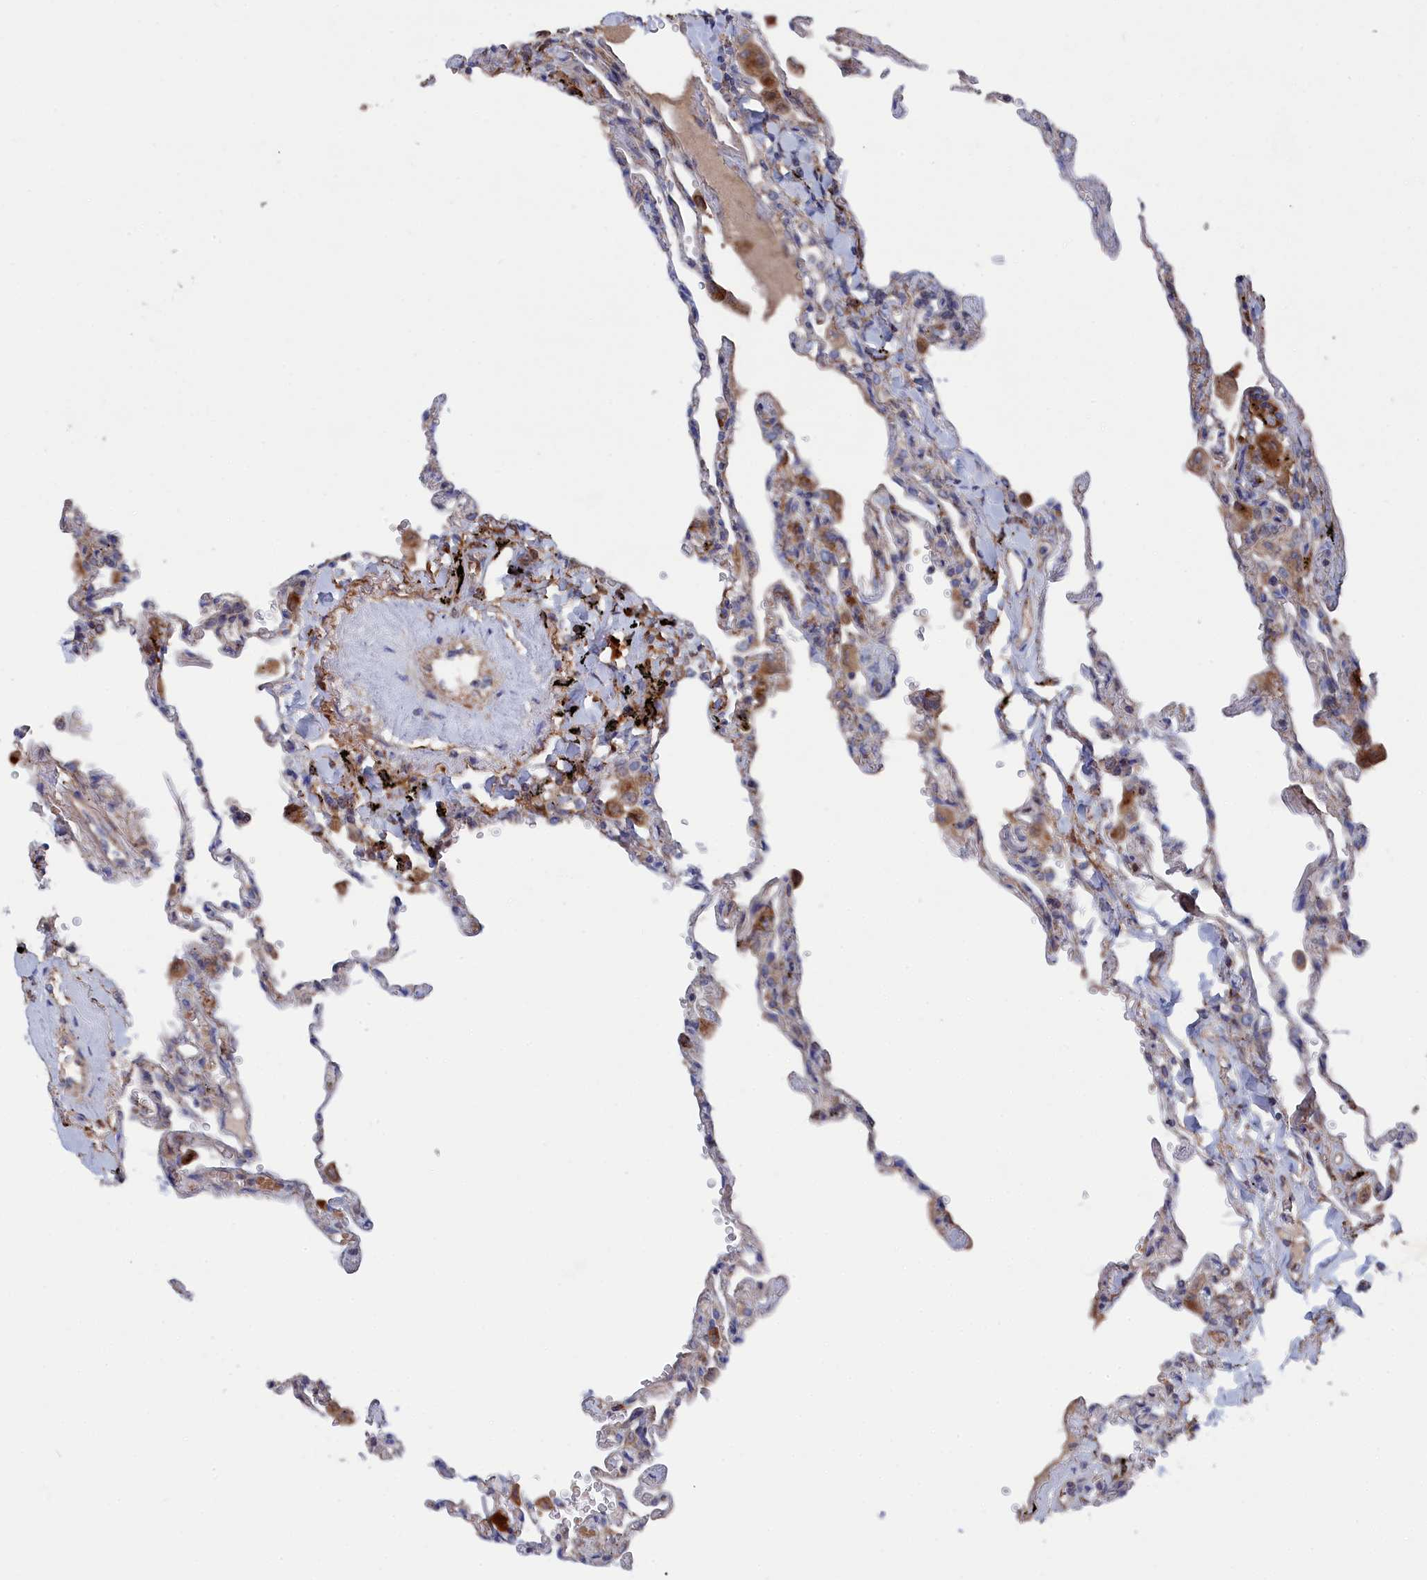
{"staining": {"intensity": "negative", "quantity": "none", "location": "none"}, "tissue": "lung", "cell_type": "Alveolar cells", "image_type": "normal", "snomed": [{"axis": "morphology", "description": "Normal tissue, NOS"}, {"axis": "topography", "description": "Lung"}], "caption": "Alveolar cells show no significant positivity in normal lung. (IHC, brightfield microscopy, high magnification).", "gene": "SMG9", "patient": {"sex": "male", "age": 59}}